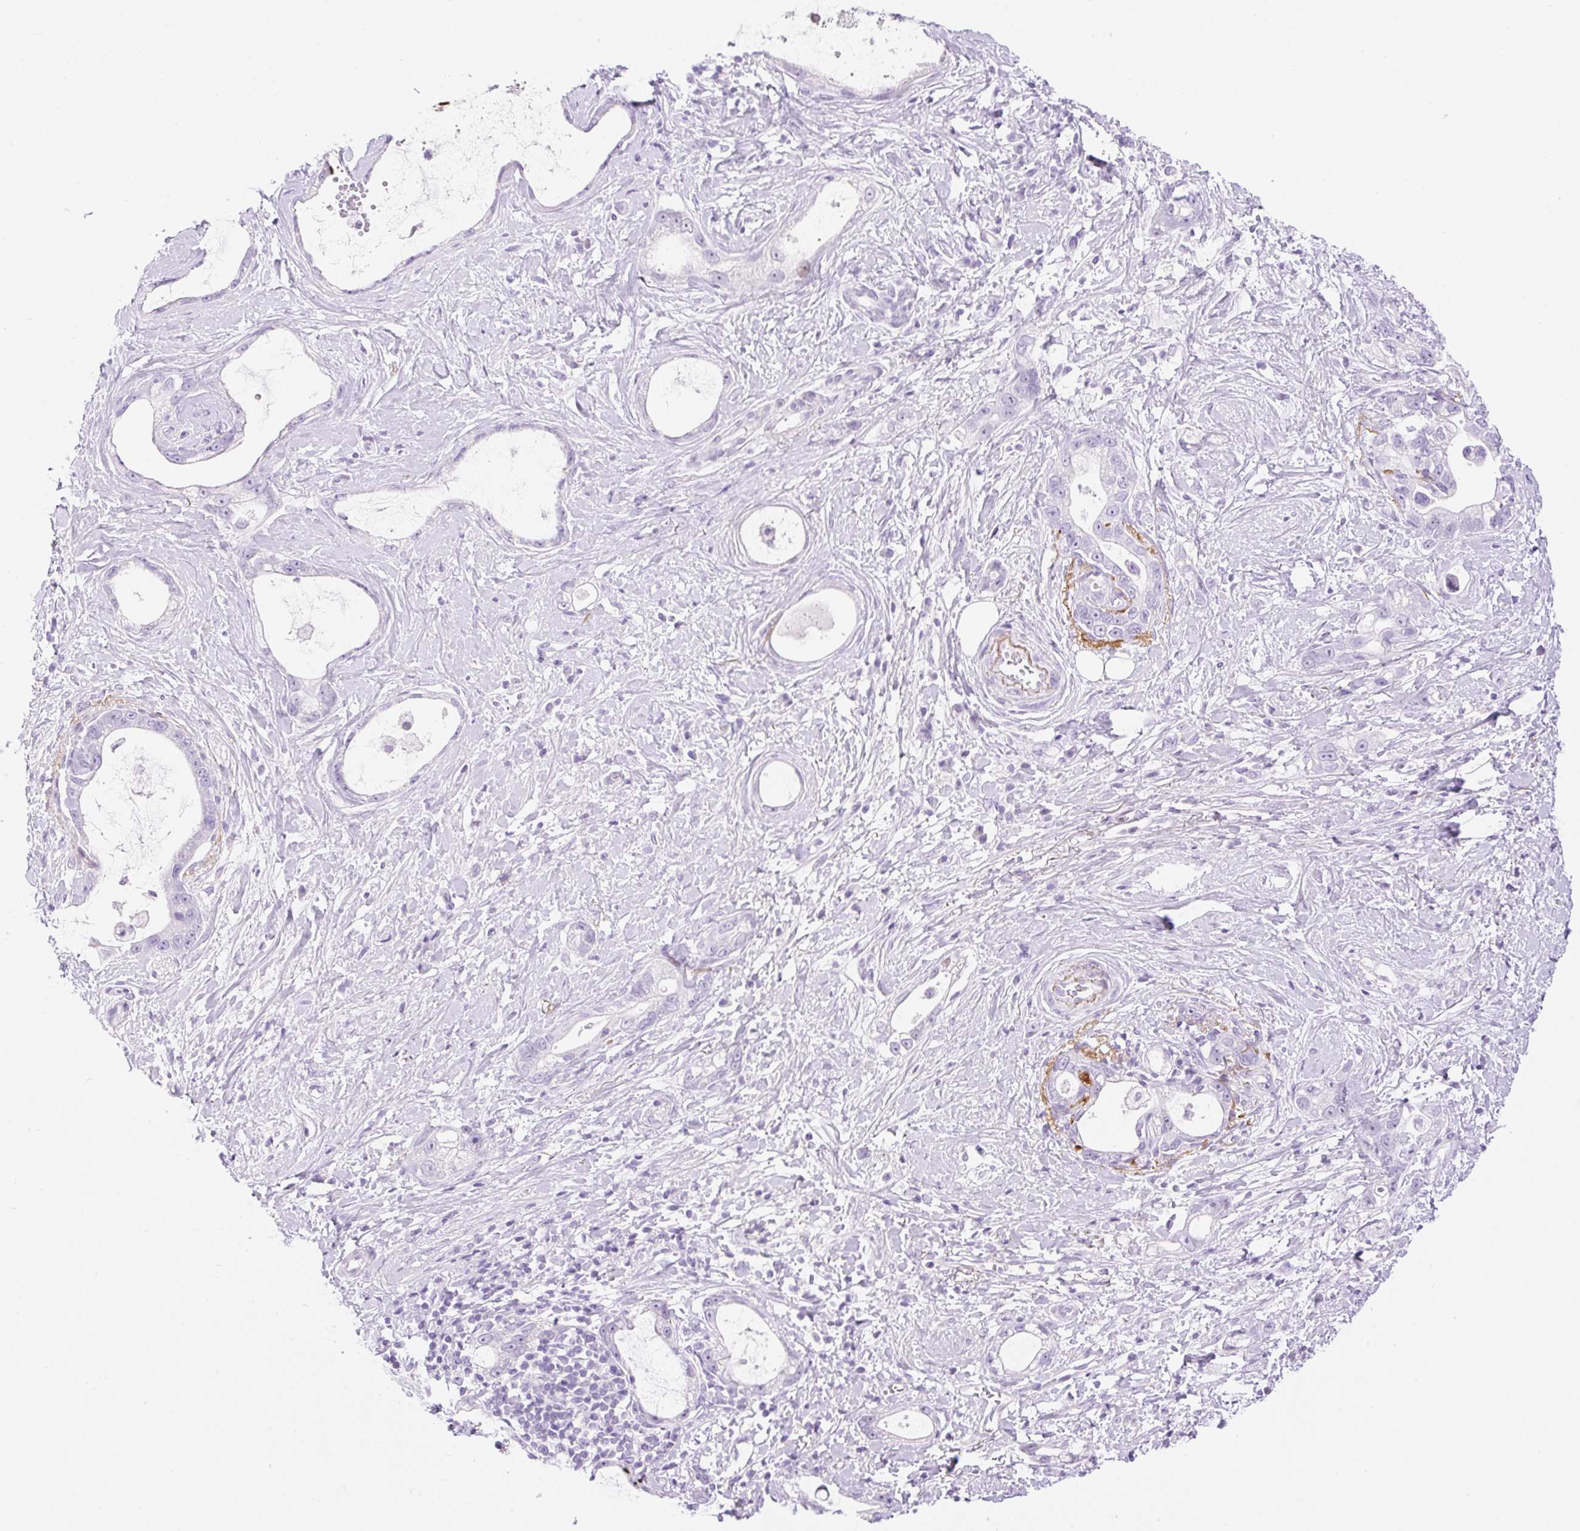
{"staining": {"intensity": "negative", "quantity": "none", "location": "none"}, "tissue": "stomach cancer", "cell_type": "Tumor cells", "image_type": "cancer", "snomed": [{"axis": "morphology", "description": "Adenocarcinoma, NOS"}, {"axis": "topography", "description": "Stomach"}], "caption": "This is an immunohistochemistry (IHC) histopathology image of stomach cancer (adenocarcinoma). There is no positivity in tumor cells.", "gene": "SP140L", "patient": {"sex": "male", "age": 55}}